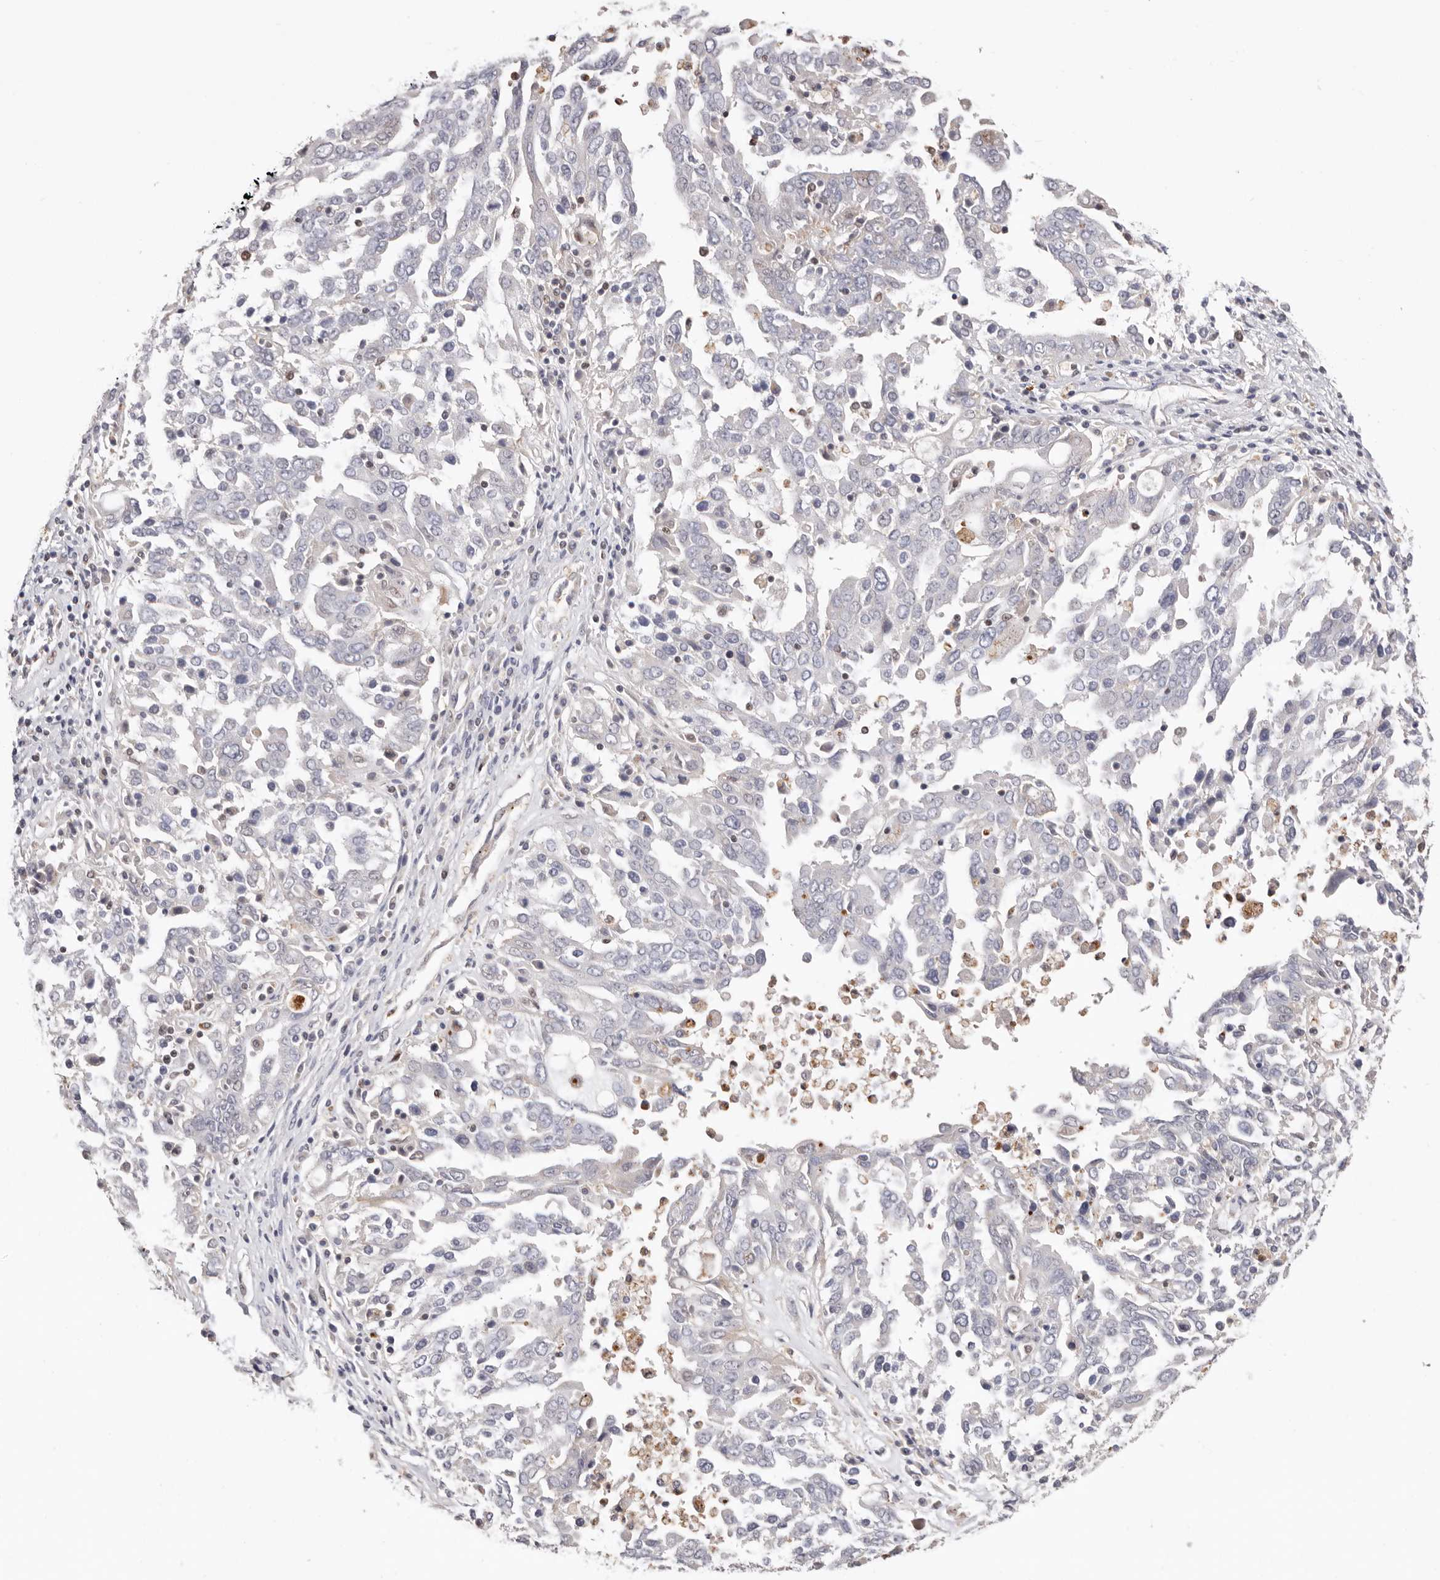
{"staining": {"intensity": "moderate", "quantity": "25%-75%", "location": "nuclear"}, "tissue": "ovarian cancer", "cell_type": "Tumor cells", "image_type": "cancer", "snomed": [{"axis": "morphology", "description": "Carcinoma, endometroid"}, {"axis": "topography", "description": "Ovary"}], "caption": "An immunohistochemistry (IHC) micrograph of neoplastic tissue is shown. Protein staining in brown highlights moderate nuclear positivity in ovarian endometroid carcinoma within tumor cells. (Brightfield microscopy of DAB IHC at high magnification).", "gene": "SMAD7", "patient": {"sex": "female", "age": 62}}